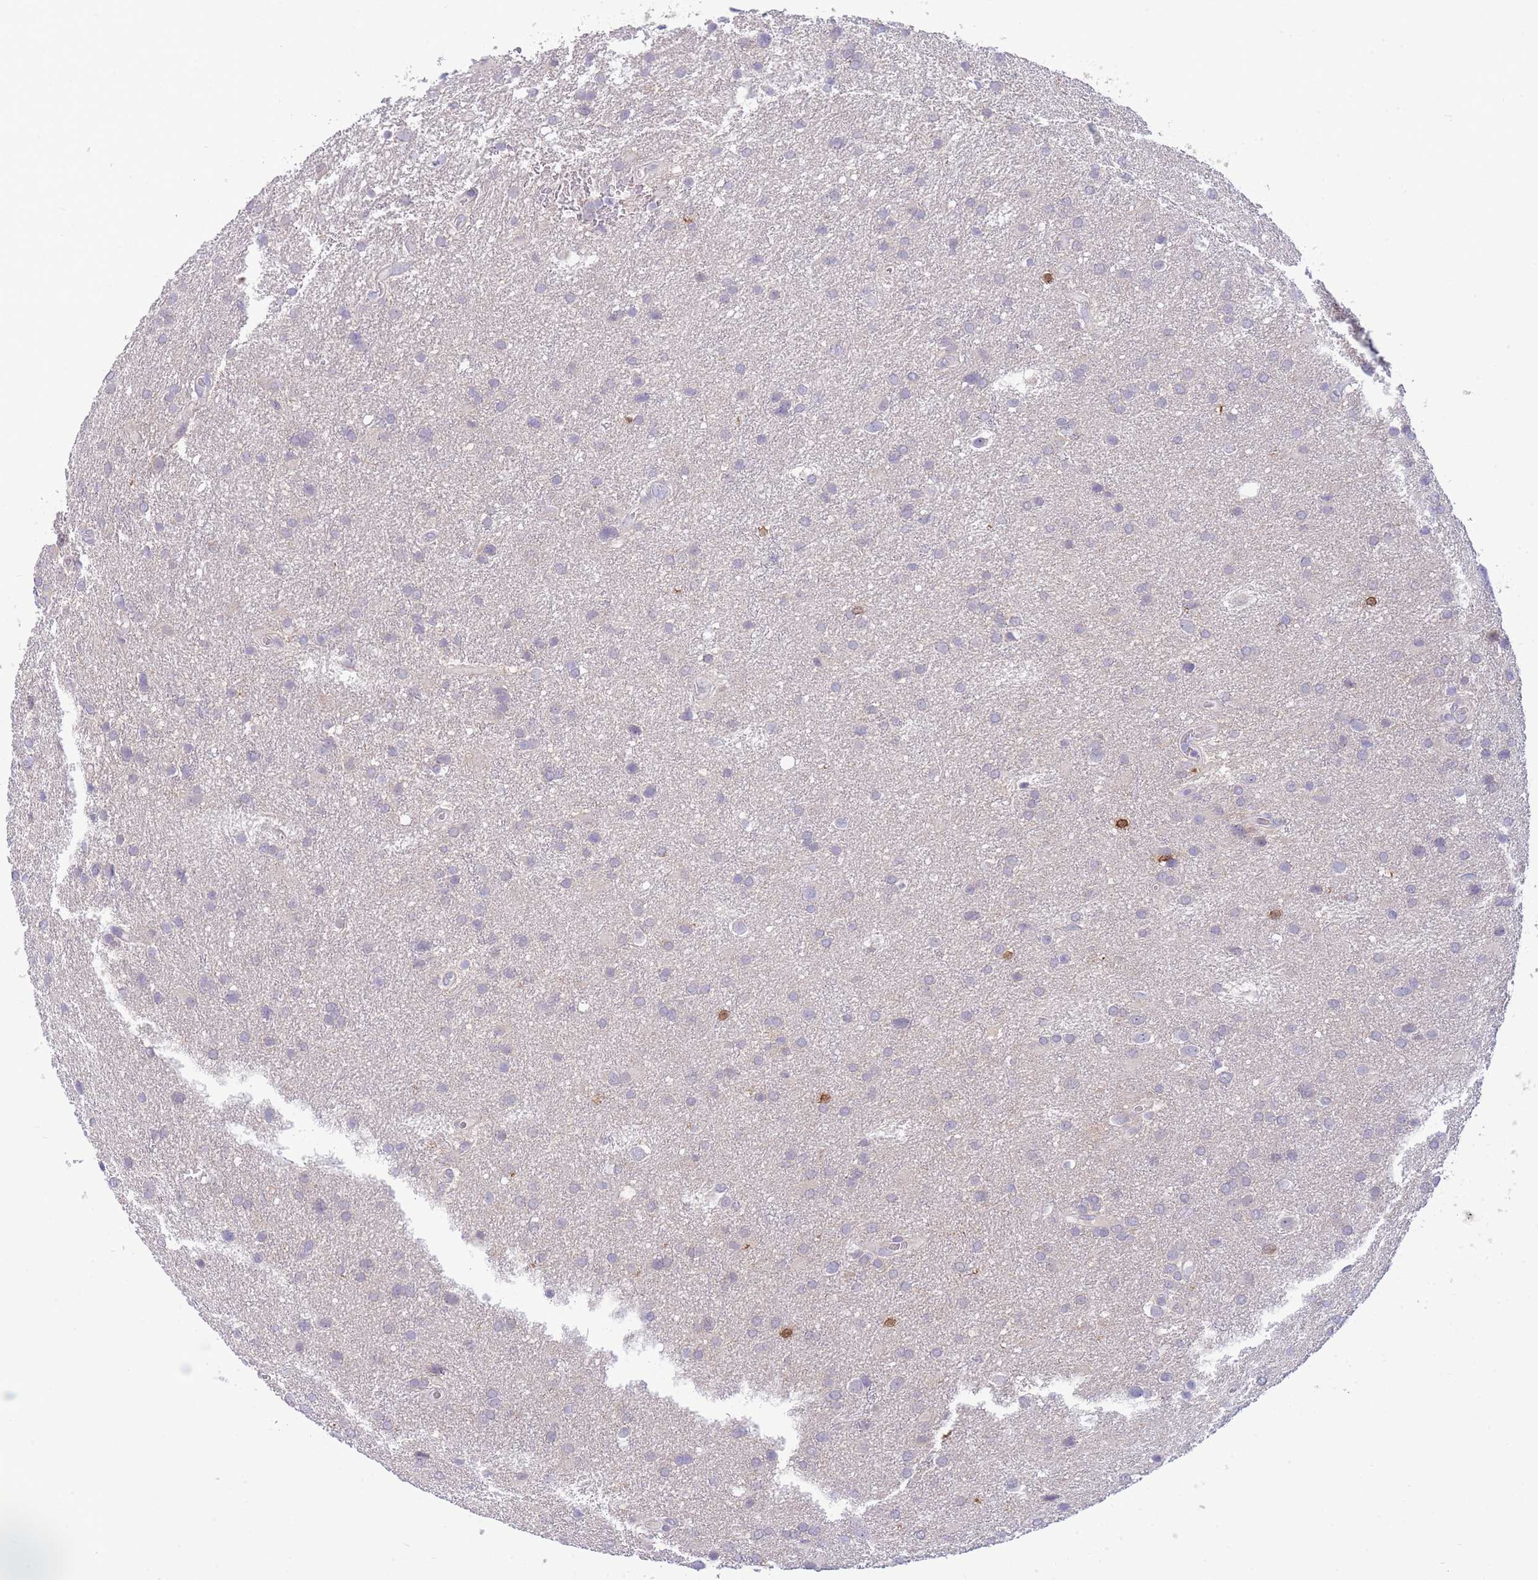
{"staining": {"intensity": "negative", "quantity": "none", "location": "none"}, "tissue": "glioma", "cell_type": "Tumor cells", "image_type": "cancer", "snomed": [{"axis": "morphology", "description": "Glioma, malignant, Low grade"}, {"axis": "topography", "description": "Brain"}], "caption": "Protein analysis of glioma reveals no significant expression in tumor cells.", "gene": "FBXO46", "patient": {"sex": "female", "age": 32}}